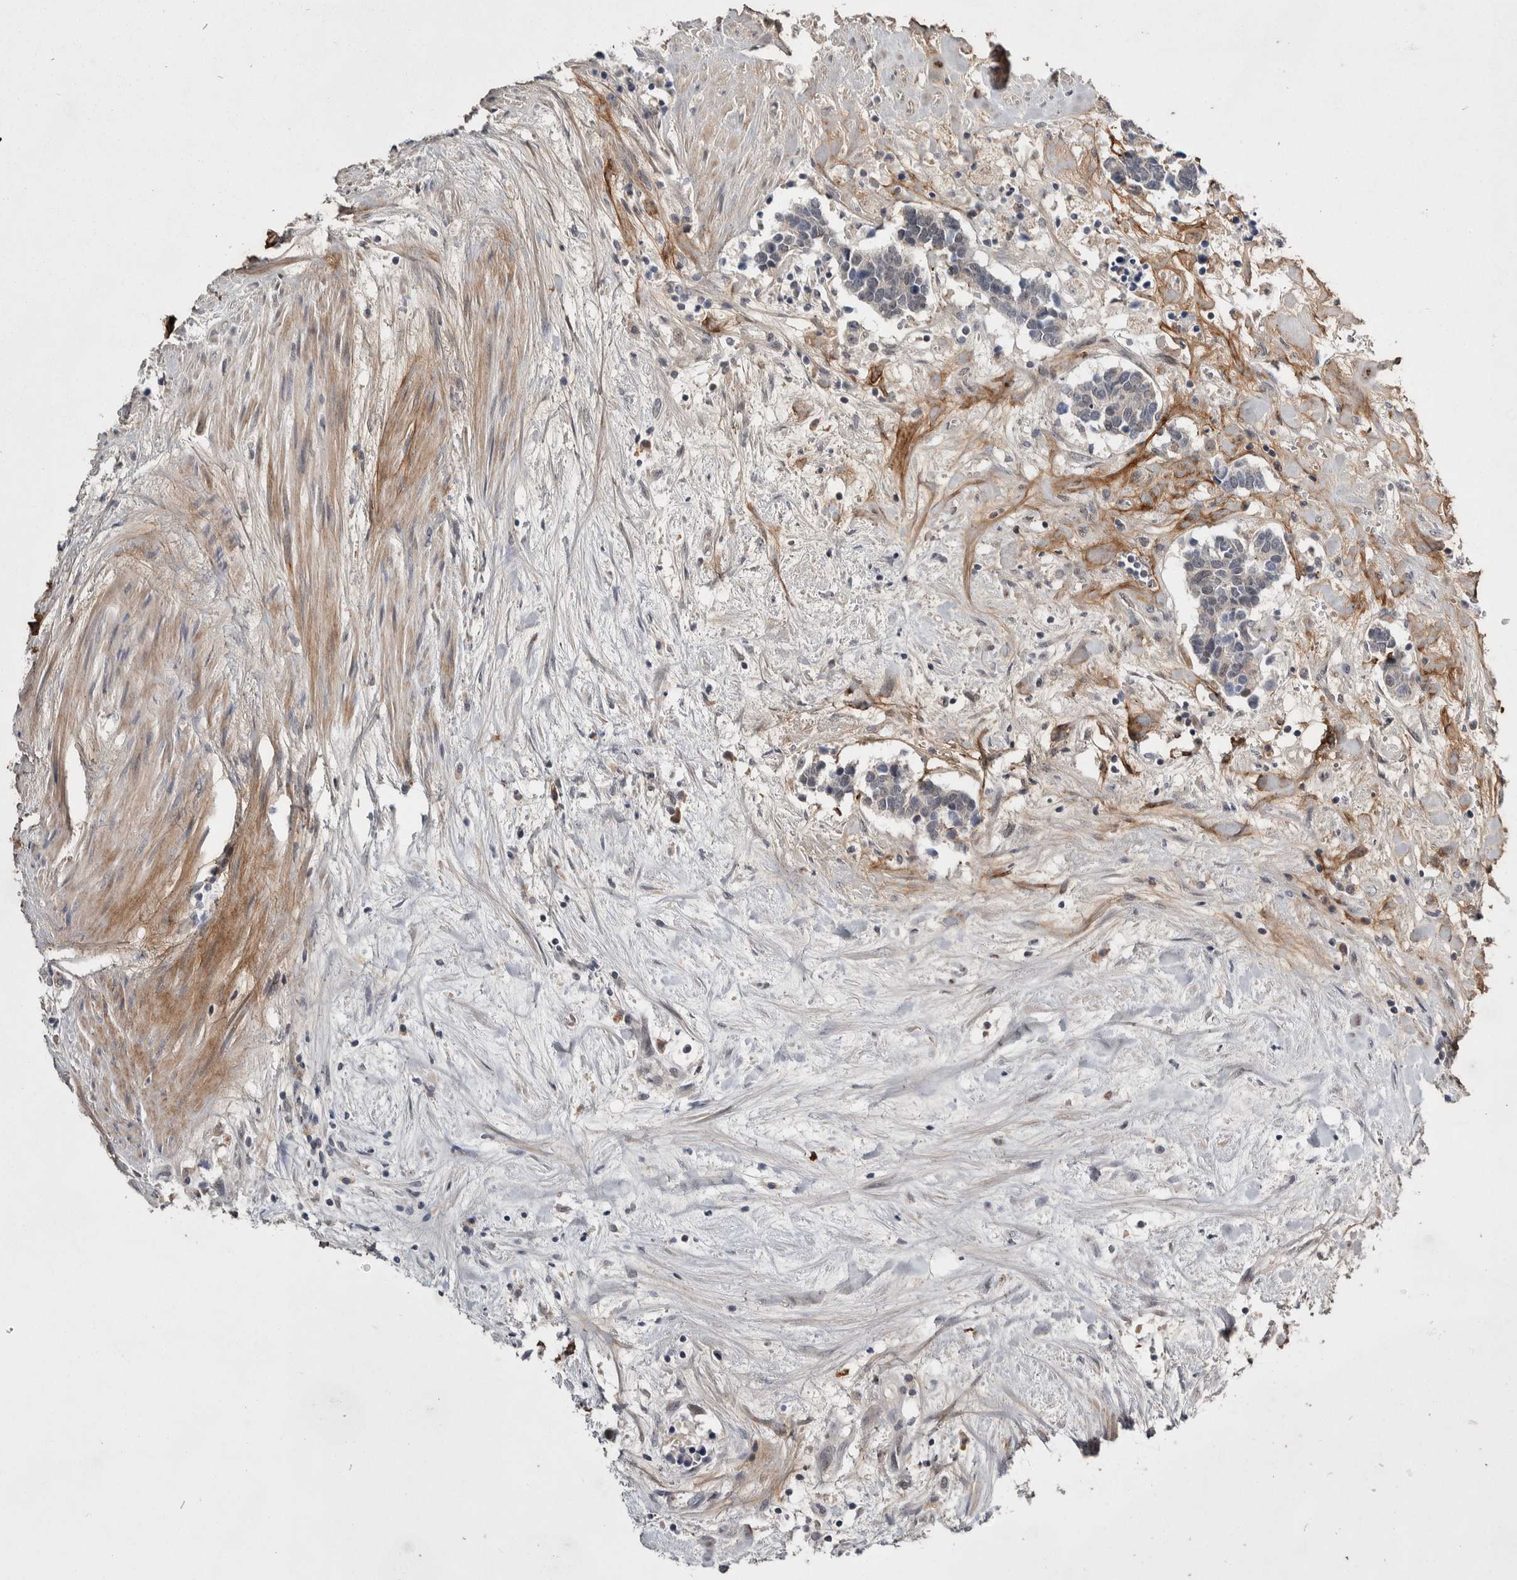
{"staining": {"intensity": "negative", "quantity": "none", "location": "none"}, "tissue": "carcinoid", "cell_type": "Tumor cells", "image_type": "cancer", "snomed": [{"axis": "morphology", "description": "Carcinoma, NOS"}, {"axis": "morphology", "description": "Carcinoid, malignant, NOS"}, {"axis": "topography", "description": "Urinary bladder"}], "caption": "Human carcinoid stained for a protein using immunohistochemistry shows no staining in tumor cells.", "gene": "ASPN", "patient": {"sex": "male", "age": 57}}